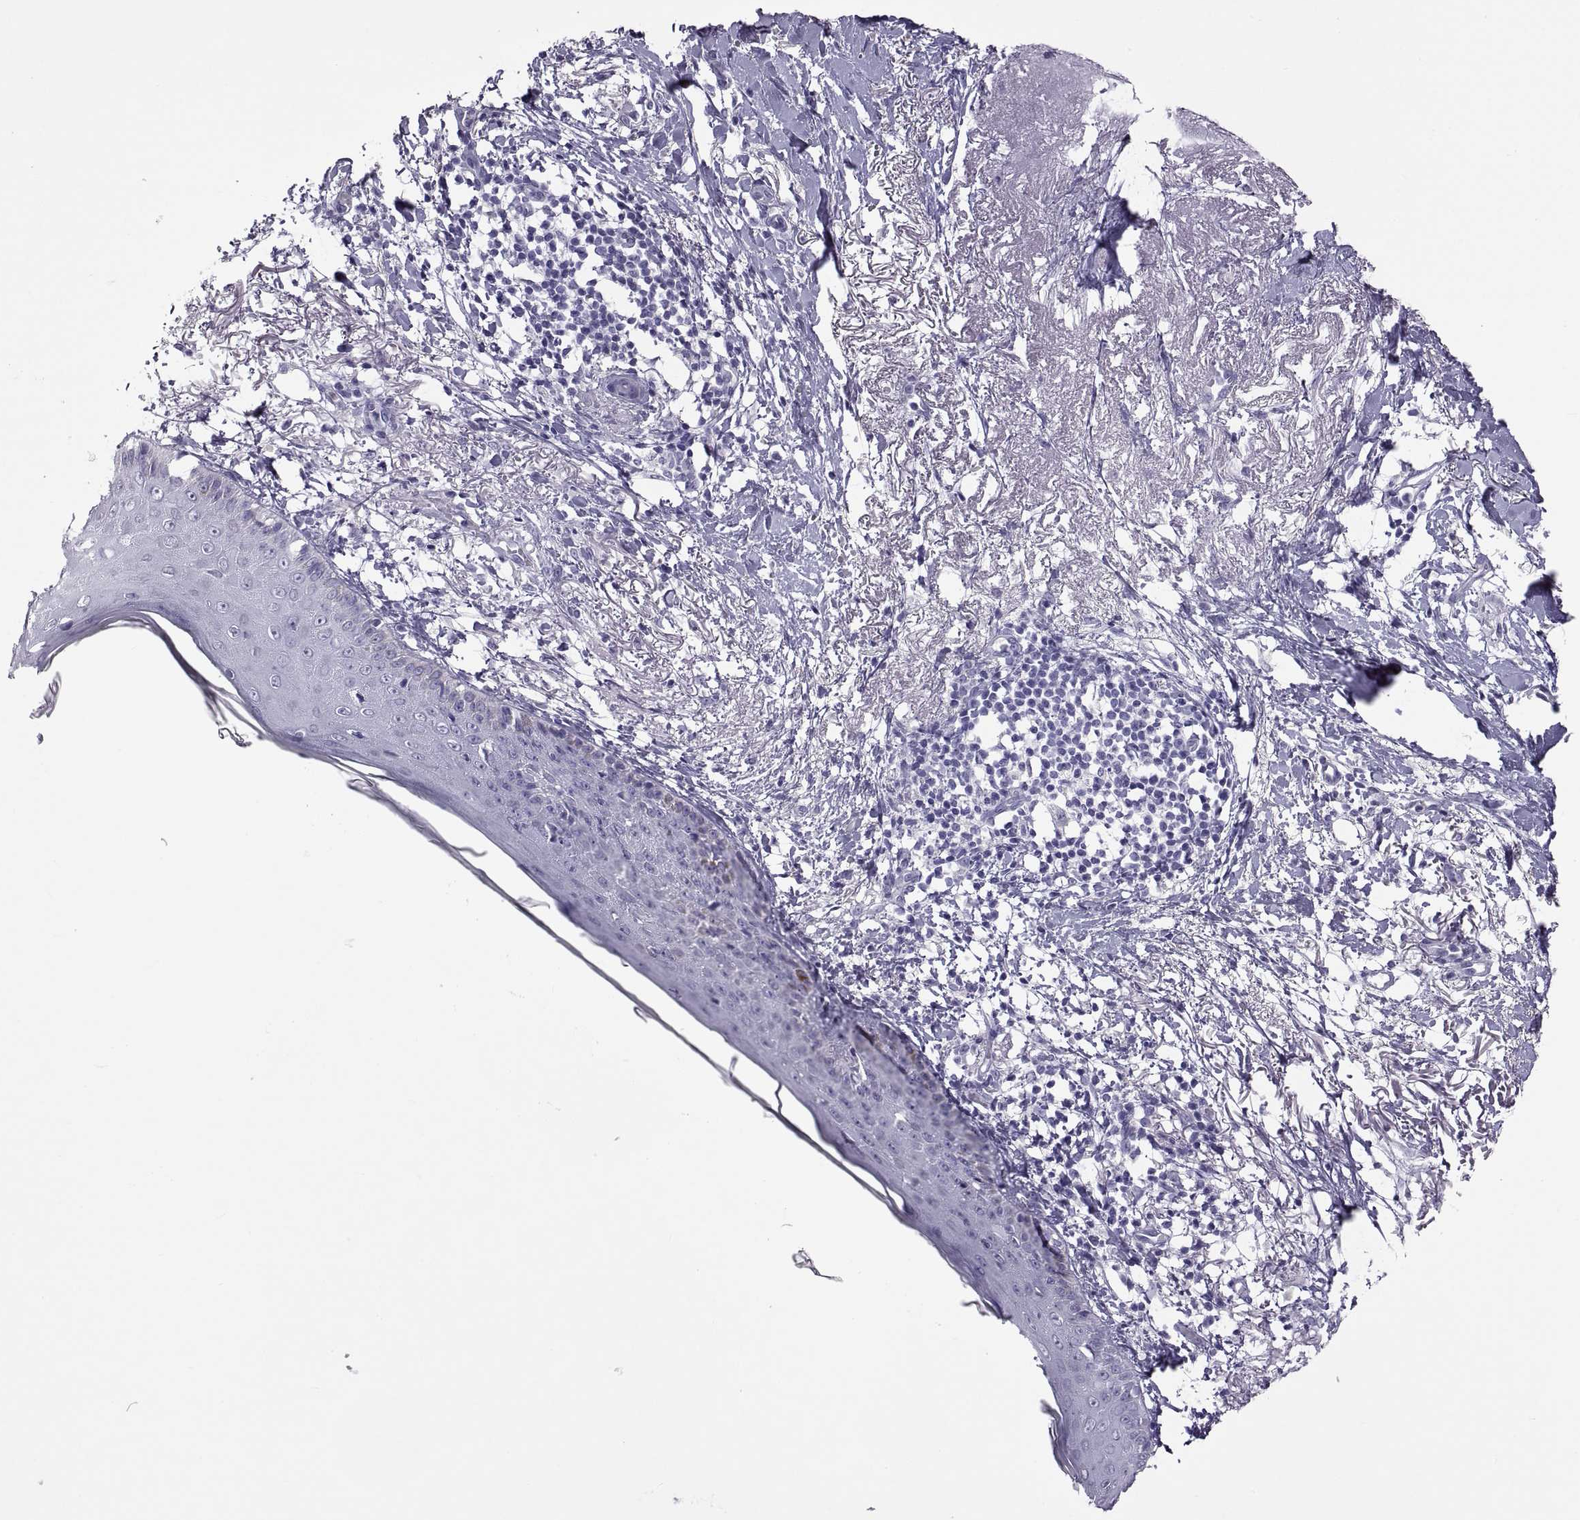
{"staining": {"intensity": "negative", "quantity": "none", "location": "none"}, "tissue": "skin cancer", "cell_type": "Tumor cells", "image_type": "cancer", "snomed": [{"axis": "morphology", "description": "Normal tissue, NOS"}, {"axis": "morphology", "description": "Basal cell carcinoma"}, {"axis": "topography", "description": "Skin"}], "caption": "Immunohistochemistry (IHC) photomicrograph of neoplastic tissue: skin cancer (basal cell carcinoma) stained with DAB (3,3'-diaminobenzidine) shows no significant protein staining in tumor cells.", "gene": "RDM1", "patient": {"sex": "male", "age": 84}}